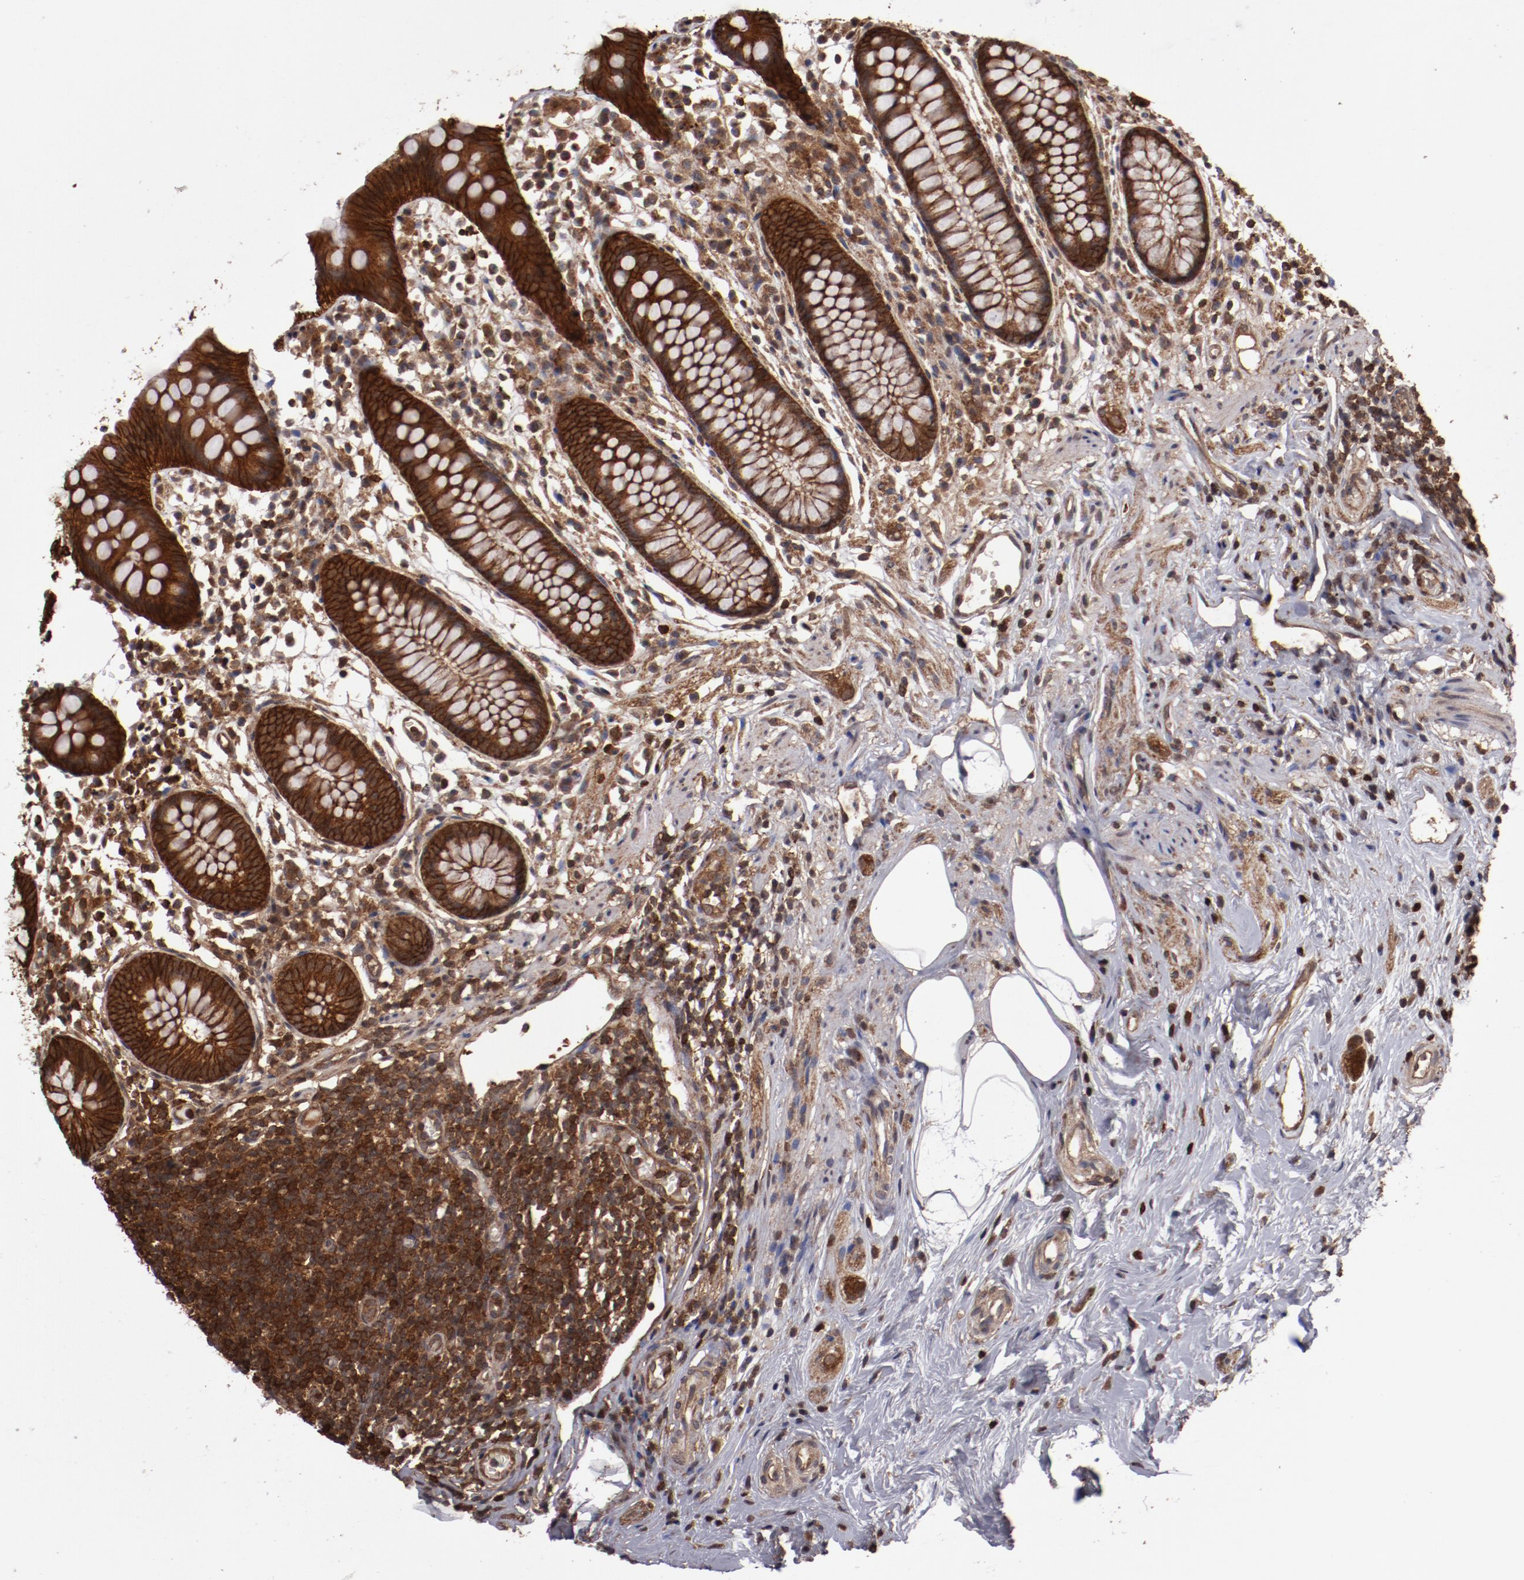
{"staining": {"intensity": "moderate", "quantity": ">75%", "location": "cytoplasmic/membranous"}, "tissue": "appendix", "cell_type": "Glandular cells", "image_type": "normal", "snomed": [{"axis": "morphology", "description": "Normal tissue, NOS"}, {"axis": "topography", "description": "Appendix"}], "caption": "Protein staining reveals moderate cytoplasmic/membranous positivity in approximately >75% of glandular cells in normal appendix.", "gene": "RPS6KA6", "patient": {"sex": "male", "age": 38}}